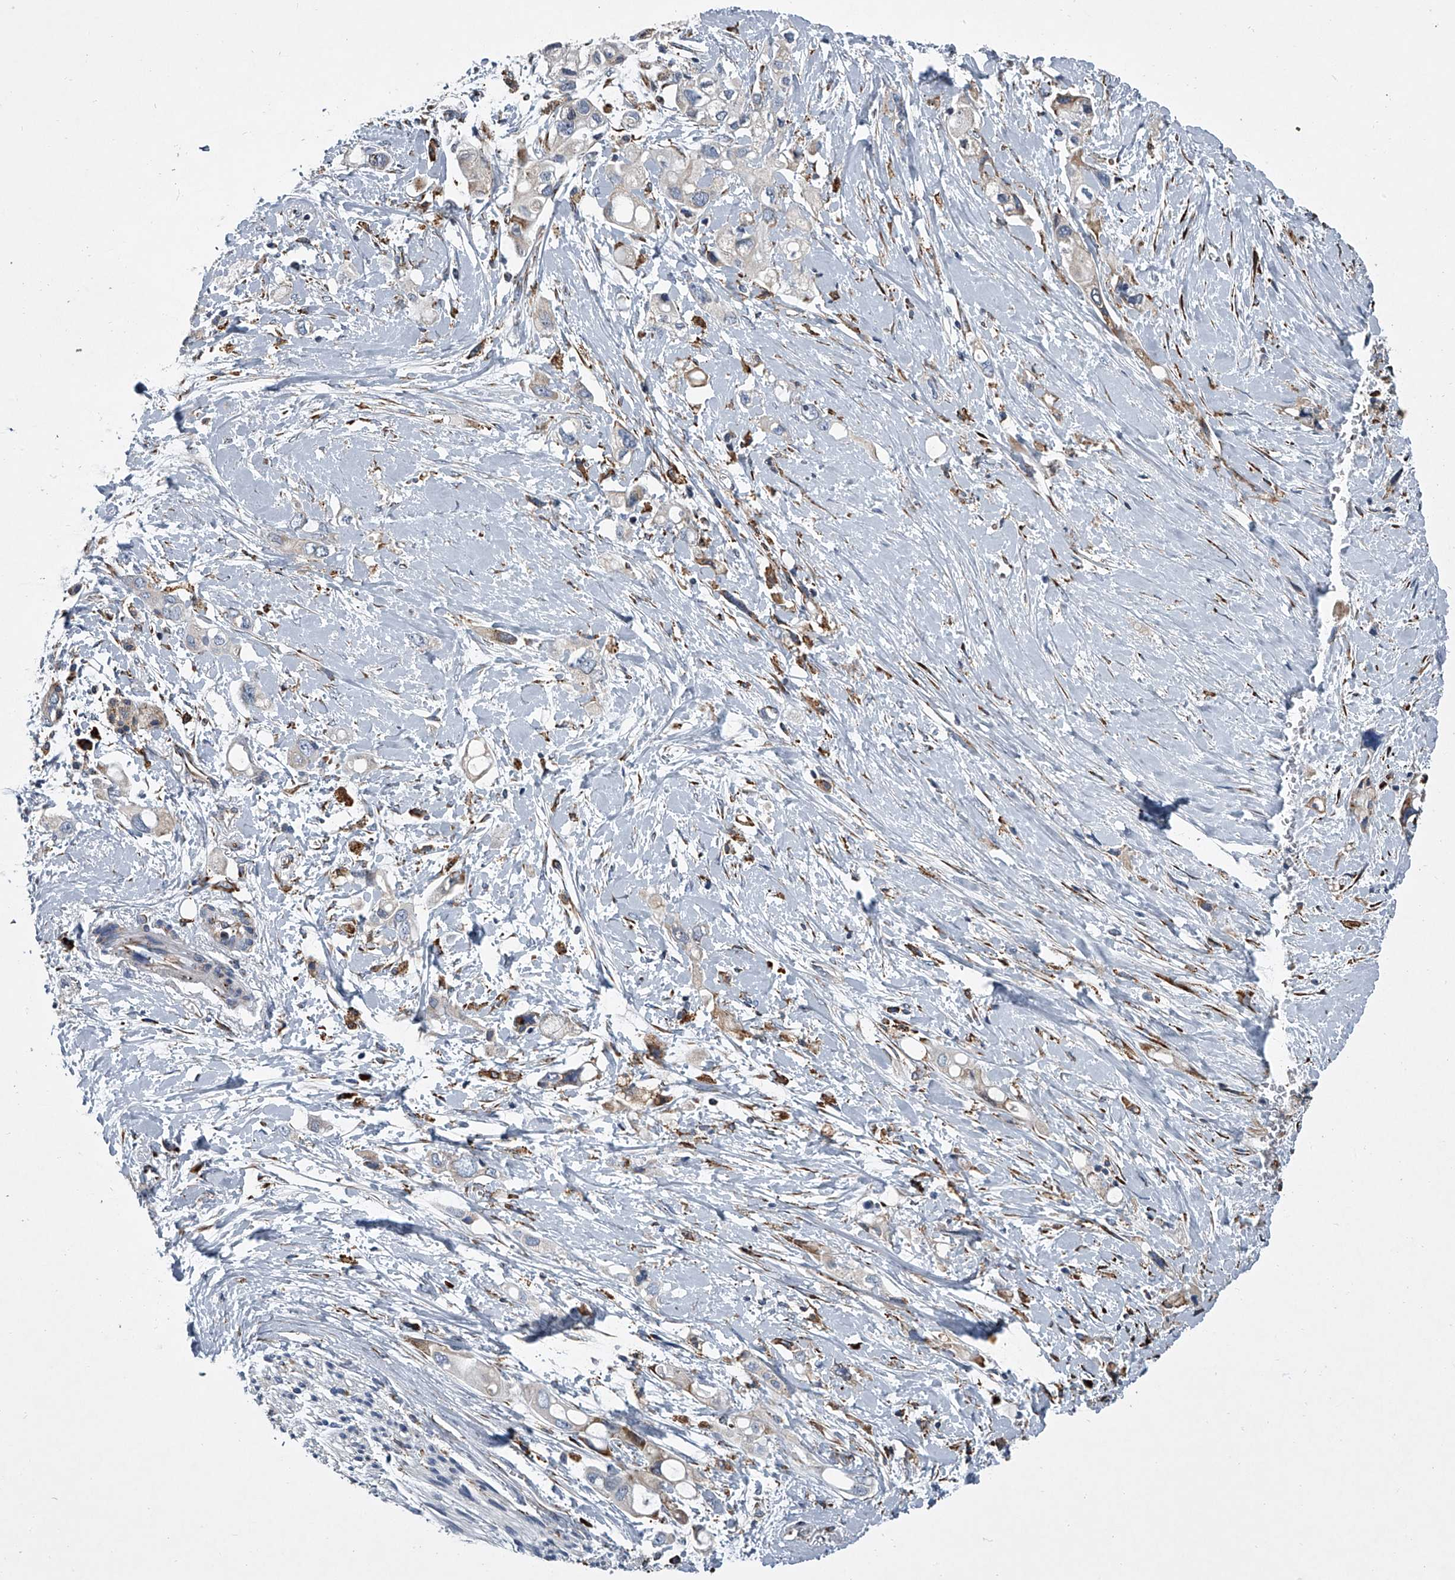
{"staining": {"intensity": "negative", "quantity": "none", "location": "none"}, "tissue": "pancreatic cancer", "cell_type": "Tumor cells", "image_type": "cancer", "snomed": [{"axis": "morphology", "description": "Adenocarcinoma, NOS"}, {"axis": "topography", "description": "Pancreas"}], "caption": "An immunohistochemistry image of pancreatic adenocarcinoma is shown. There is no staining in tumor cells of pancreatic adenocarcinoma.", "gene": "TMEM63C", "patient": {"sex": "female", "age": 56}}